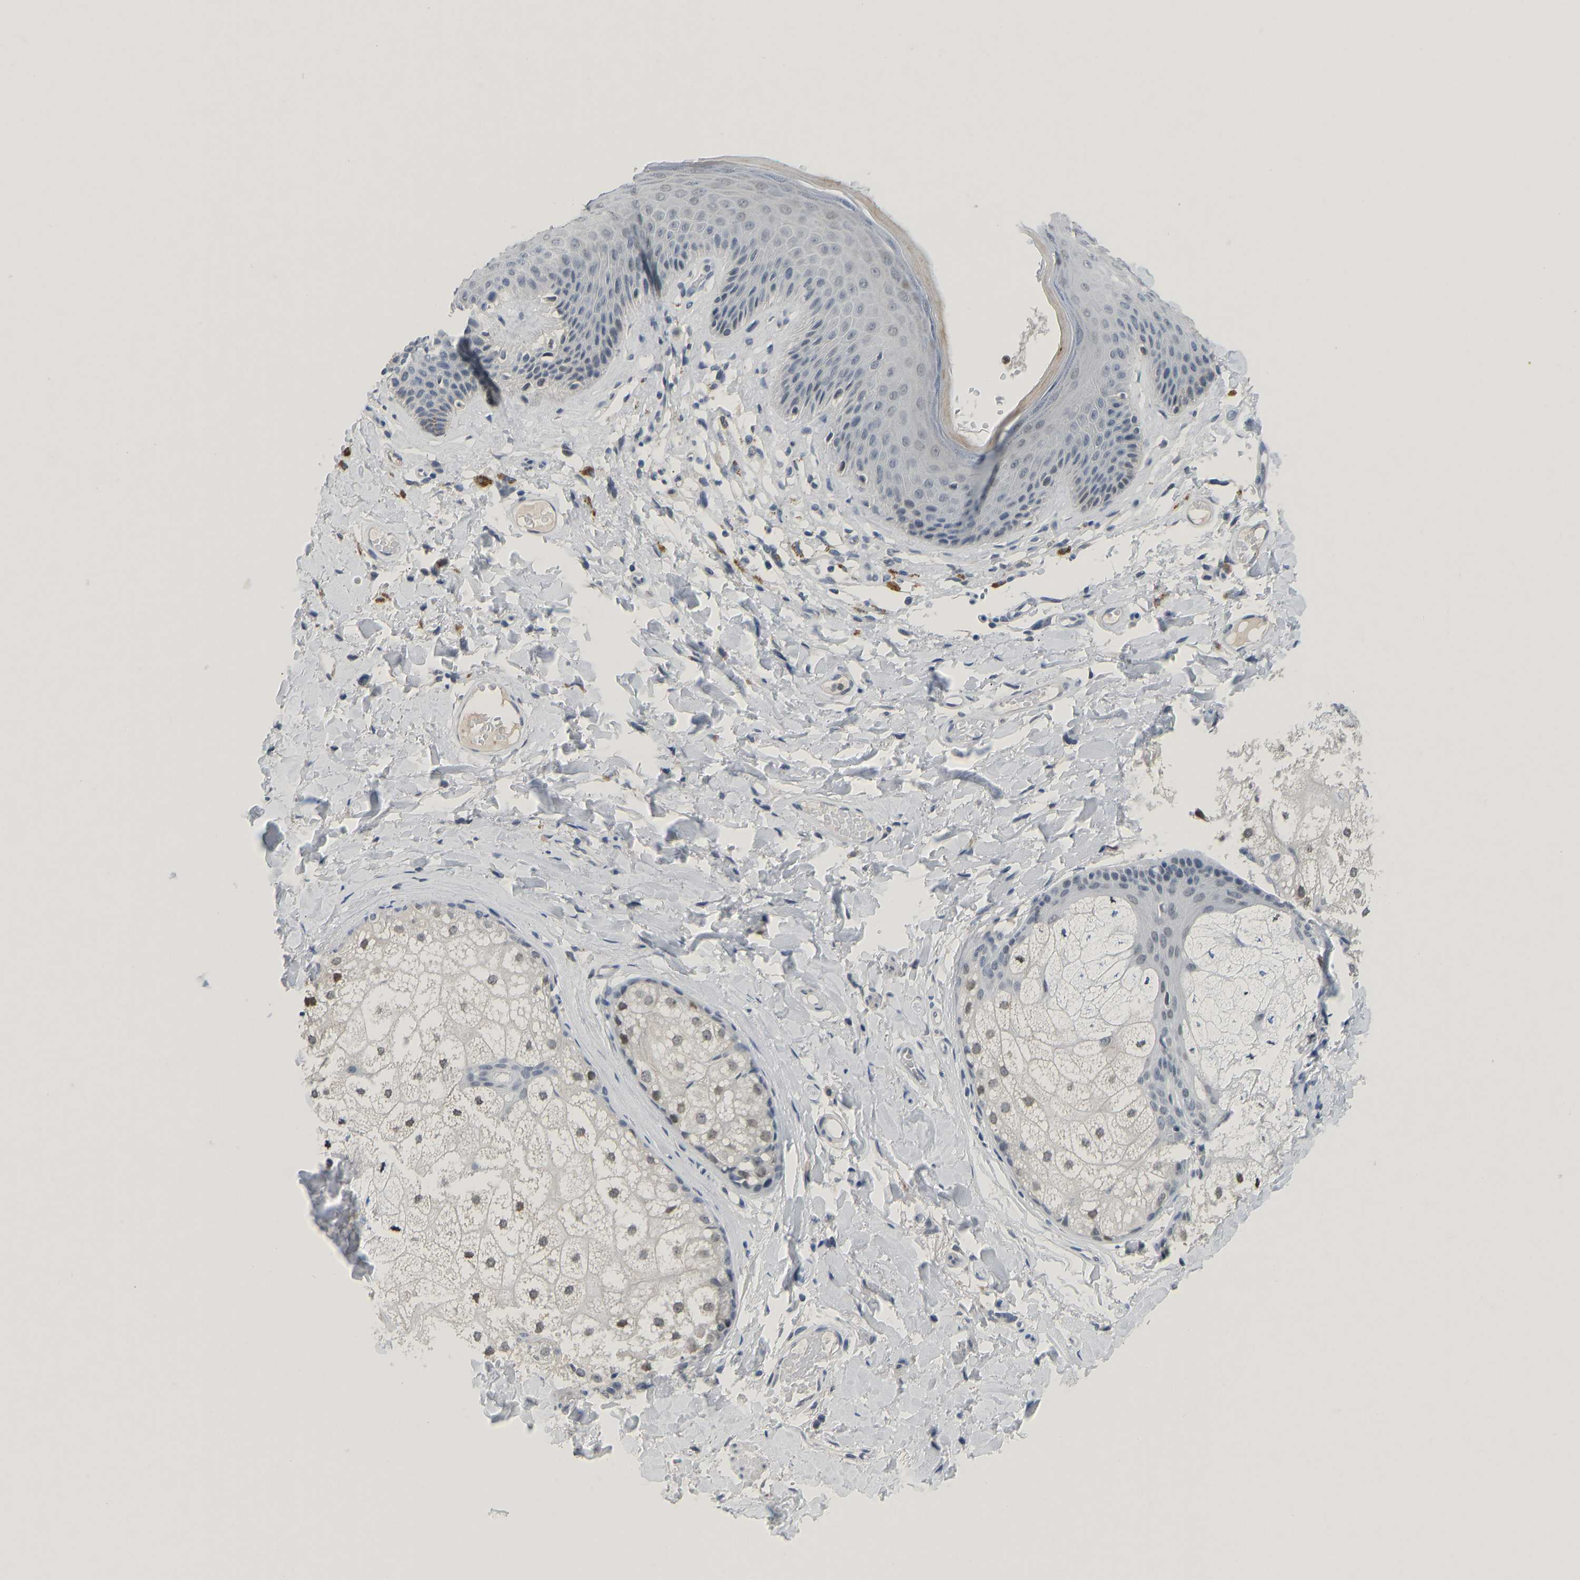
{"staining": {"intensity": "weak", "quantity": "<25%", "location": "cytoplasmic/membranous"}, "tissue": "skin", "cell_type": "Epidermal cells", "image_type": "normal", "snomed": [{"axis": "morphology", "description": "Normal tissue, NOS"}, {"axis": "topography", "description": "Vulva"}], "caption": "Immunohistochemical staining of benign skin reveals no significant staining in epidermal cells.", "gene": "TXNDC2", "patient": {"sex": "female", "age": 73}}